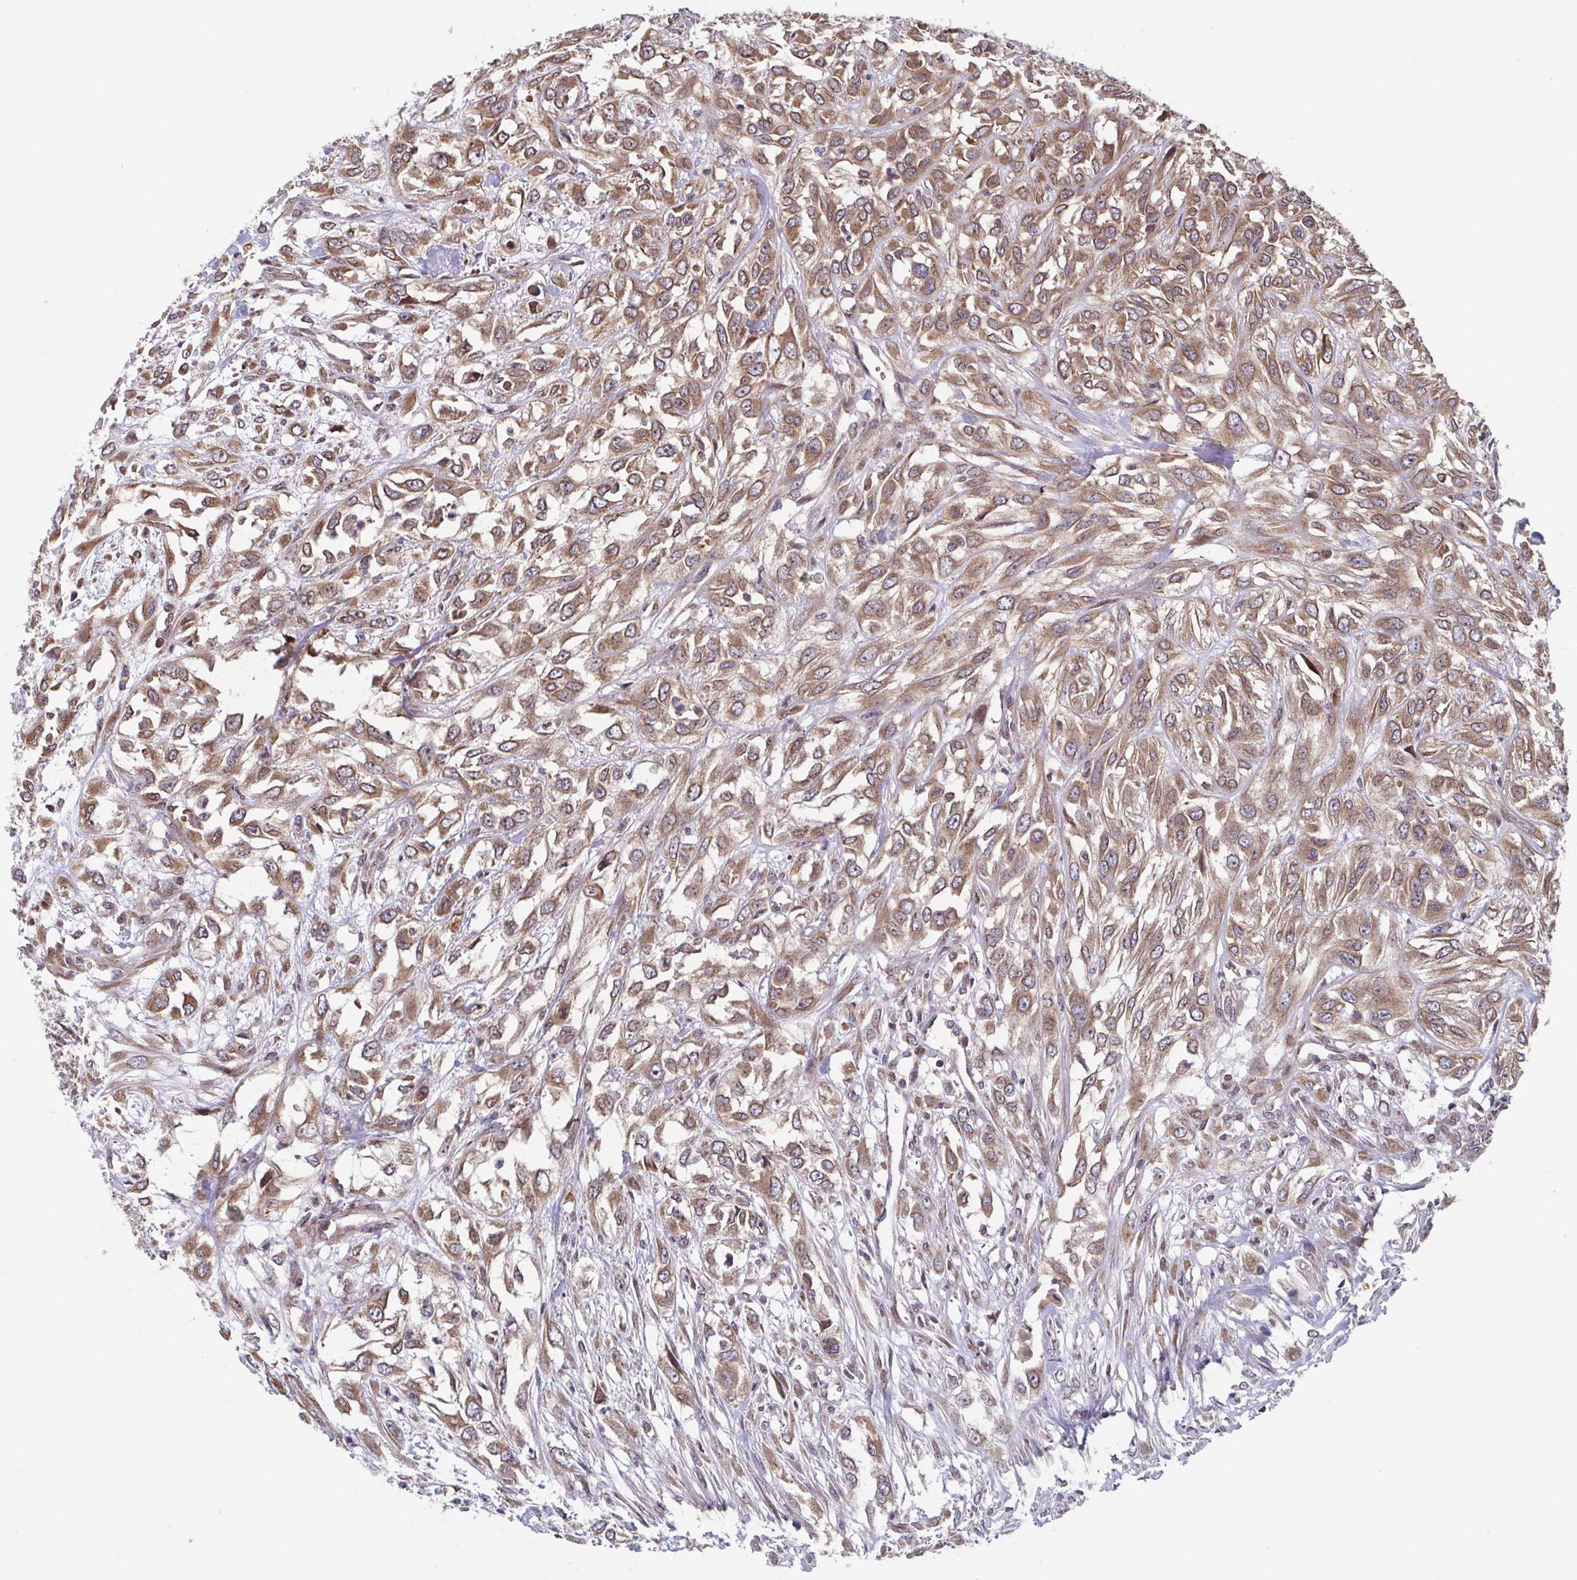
{"staining": {"intensity": "moderate", "quantity": ">75%", "location": "cytoplasmic/membranous"}, "tissue": "urothelial cancer", "cell_type": "Tumor cells", "image_type": "cancer", "snomed": [{"axis": "morphology", "description": "Urothelial carcinoma, High grade"}, {"axis": "topography", "description": "Urinary bladder"}], "caption": "A photomicrograph showing moderate cytoplasmic/membranous staining in about >75% of tumor cells in urothelial cancer, as visualized by brown immunohistochemical staining.", "gene": "COPB1", "patient": {"sex": "male", "age": 67}}